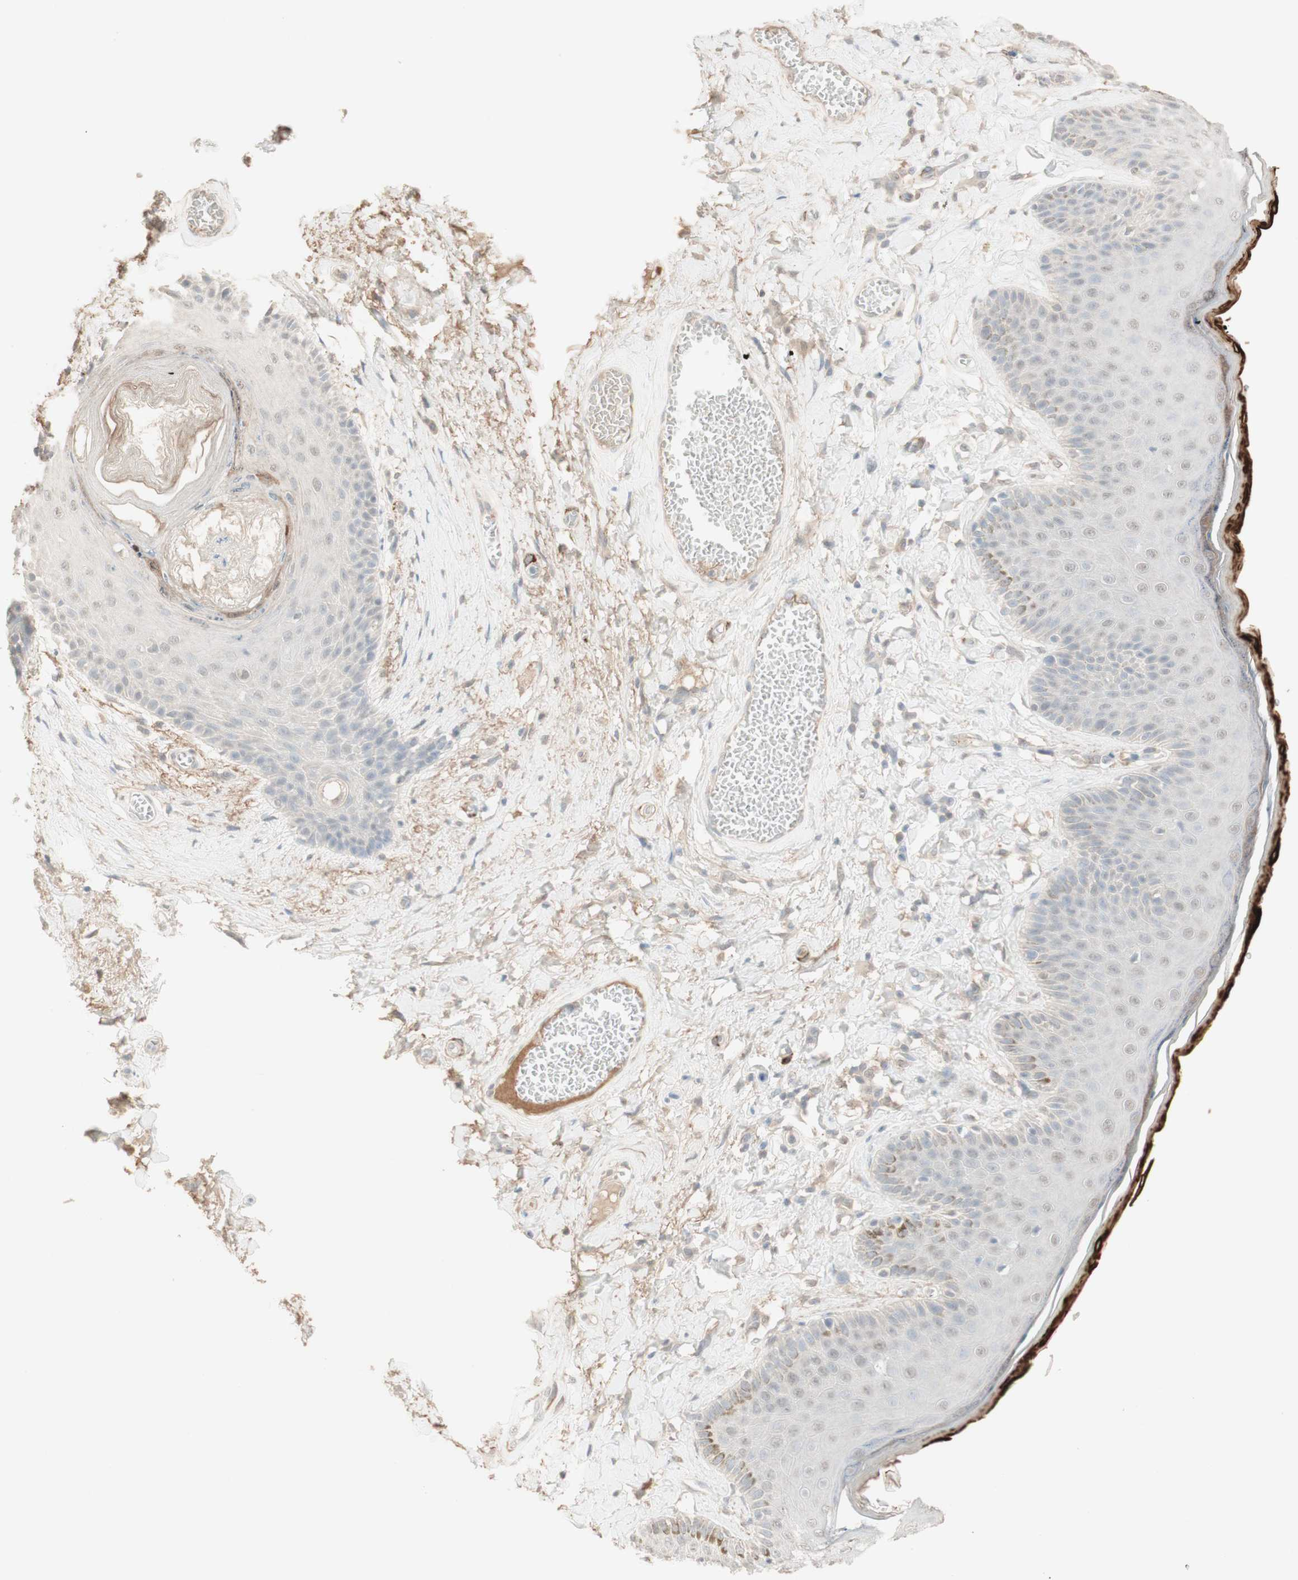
{"staining": {"intensity": "negative", "quantity": "none", "location": "none"}, "tissue": "skin", "cell_type": "Epidermal cells", "image_type": "normal", "snomed": [{"axis": "morphology", "description": "Normal tissue, NOS"}, {"axis": "topography", "description": "Anal"}], "caption": "Epidermal cells are negative for protein expression in normal human skin. (Stains: DAB (3,3'-diaminobenzidine) IHC with hematoxylin counter stain, Microscopy: brightfield microscopy at high magnification).", "gene": "MUC3A", "patient": {"sex": "male", "age": 69}}